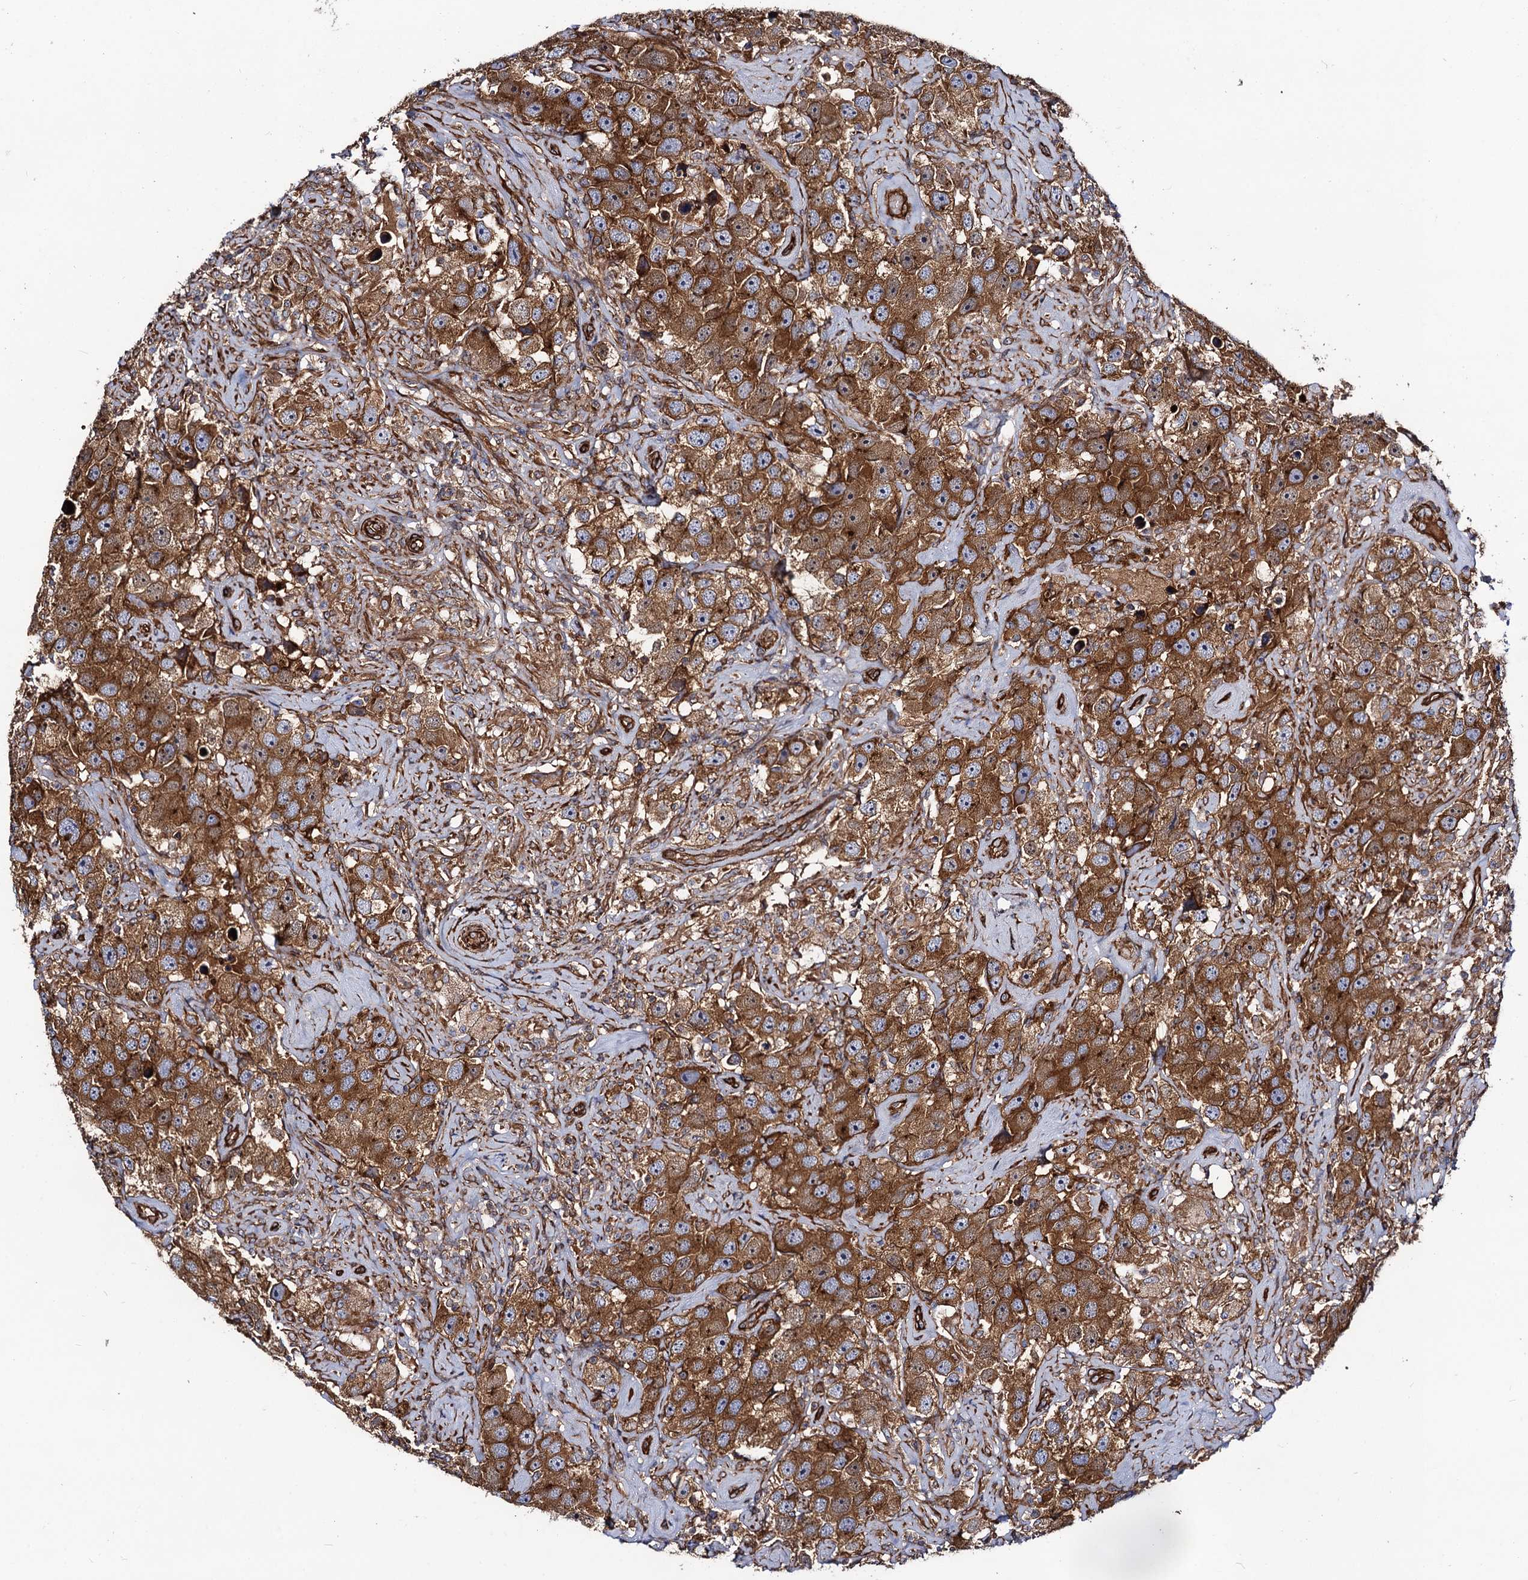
{"staining": {"intensity": "strong", "quantity": ">75%", "location": "cytoplasmic/membranous"}, "tissue": "testis cancer", "cell_type": "Tumor cells", "image_type": "cancer", "snomed": [{"axis": "morphology", "description": "Seminoma, NOS"}, {"axis": "topography", "description": "Testis"}], "caption": "DAB immunohistochemical staining of human testis cancer (seminoma) displays strong cytoplasmic/membranous protein positivity in about >75% of tumor cells. Nuclei are stained in blue.", "gene": "CIP2A", "patient": {"sex": "male", "age": 49}}